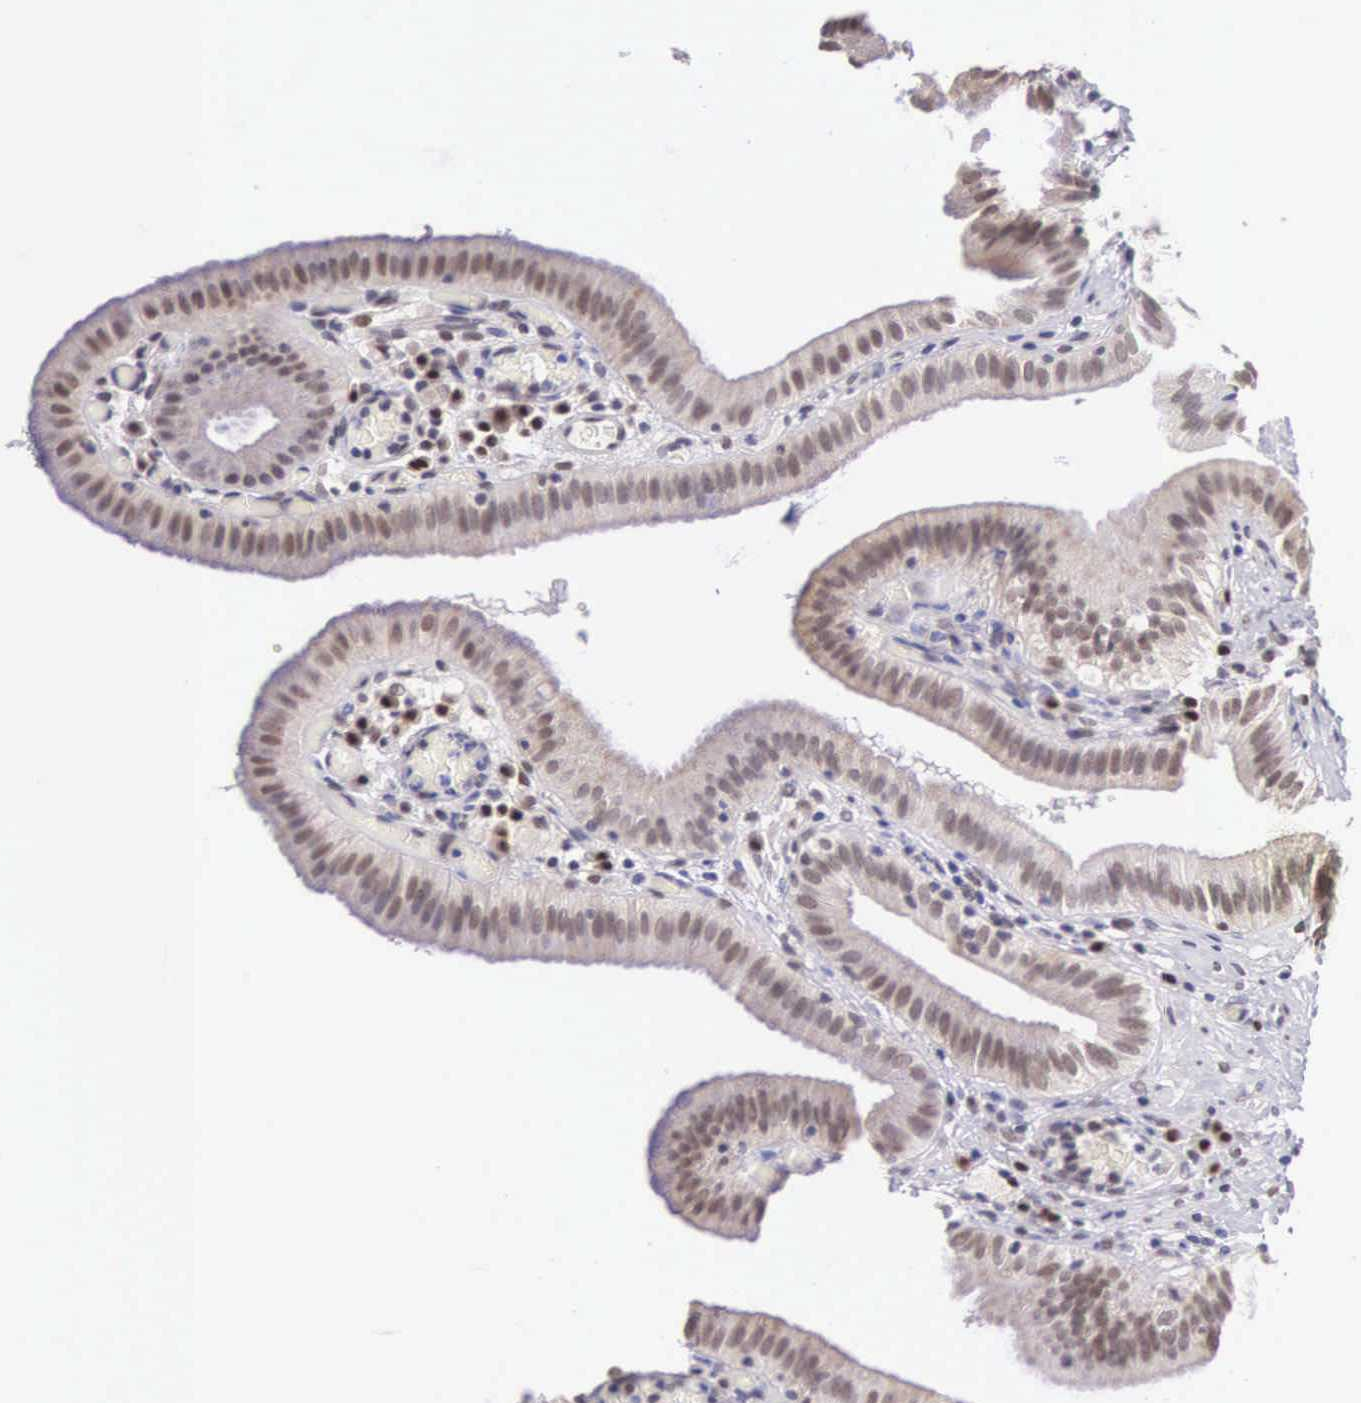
{"staining": {"intensity": "moderate", "quantity": ">75%", "location": "nuclear"}, "tissue": "gallbladder", "cell_type": "Glandular cells", "image_type": "normal", "snomed": [{"axis": "morphology", "description": "Normal tissue, NOS"}, {"axis": "topography", "description": "Gallbladder"}], "caption": "Approximately >75% of glandular cells in benign human gallbladder exhibit moderate nuclear protein expression as visualized by brown immunohistochemical staining.", "gene": "CCDC117", "patient": {"sex": "female", "age": 76}}